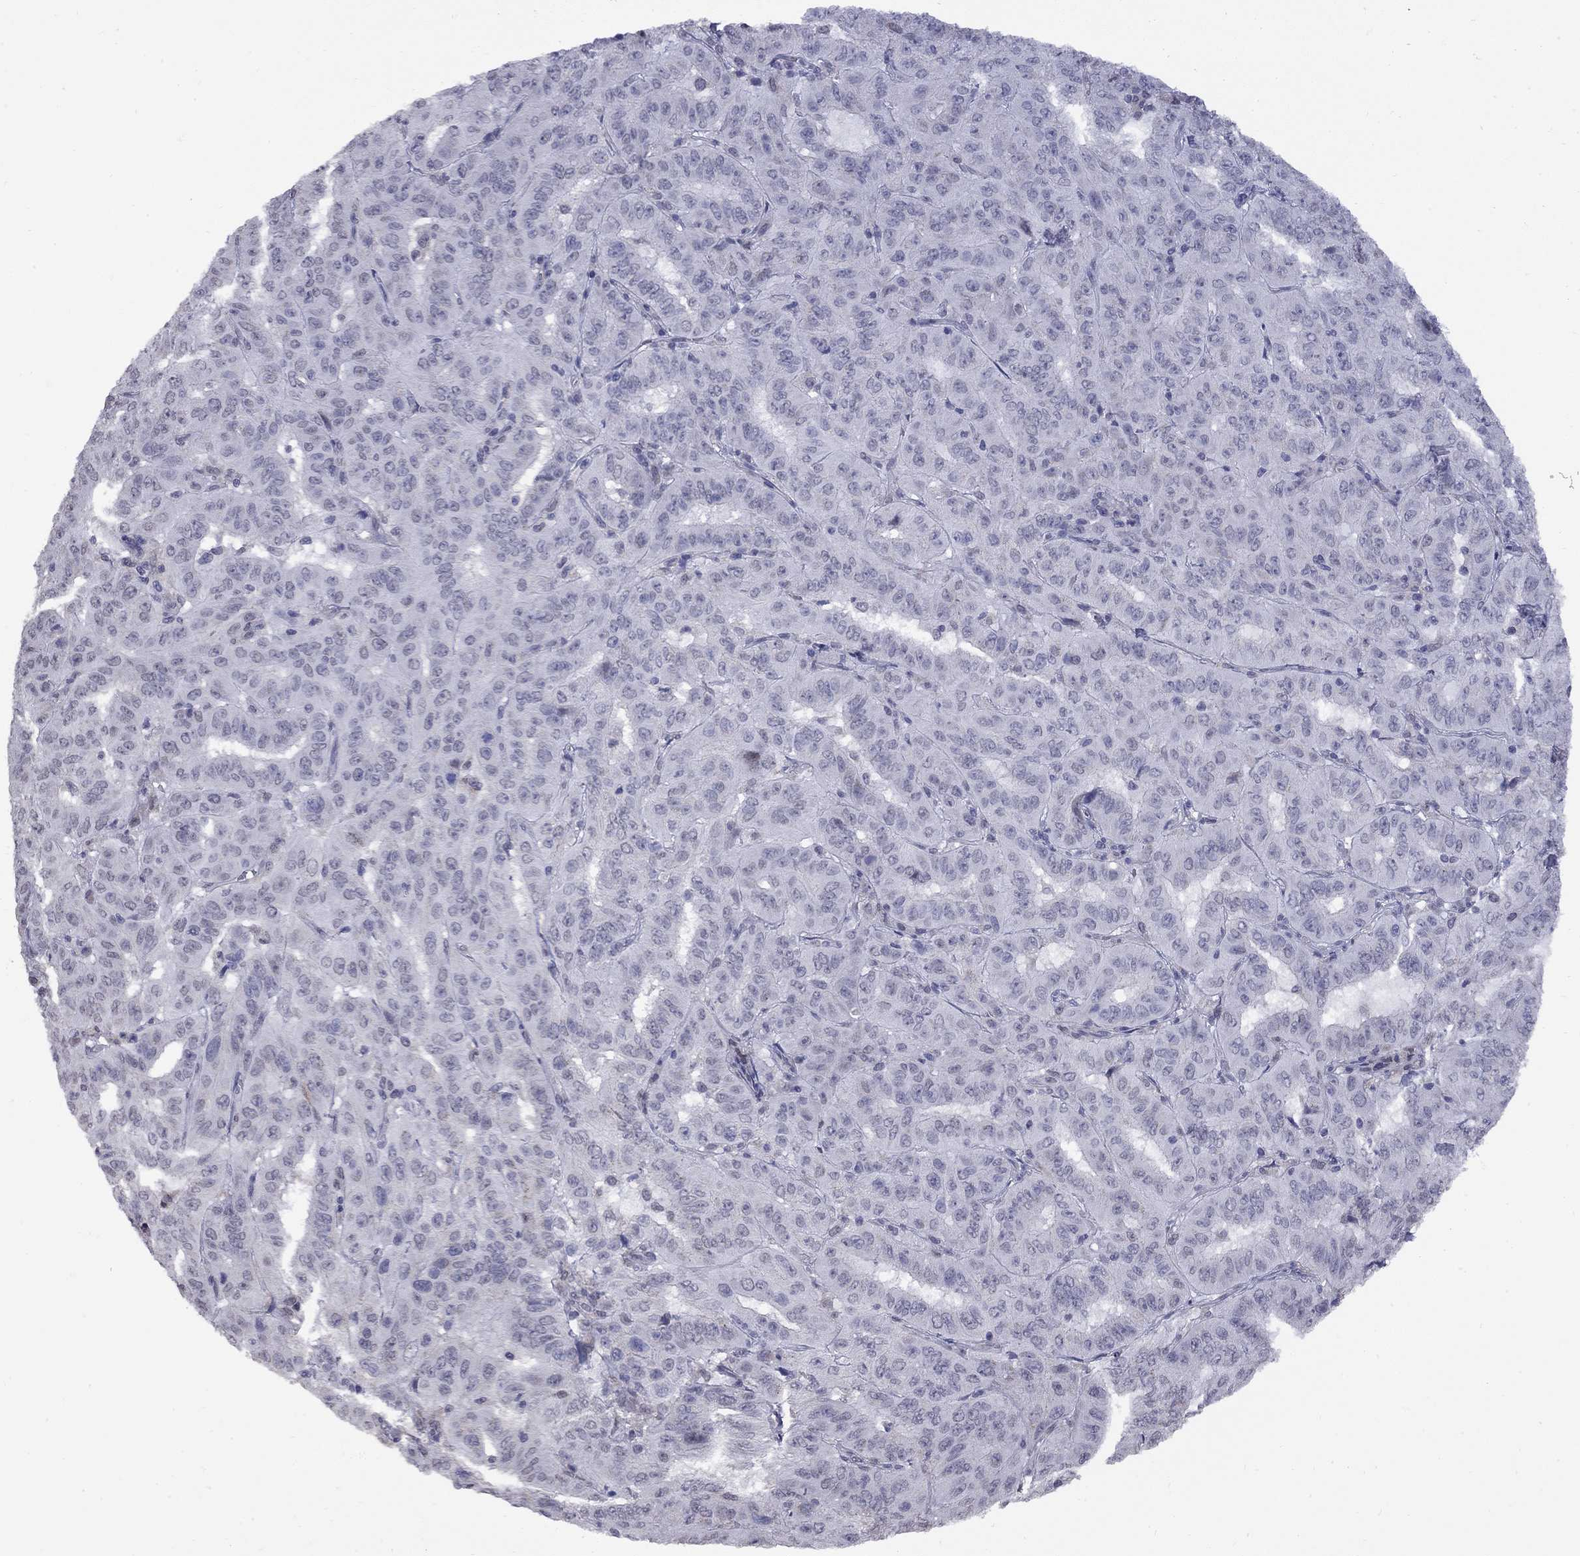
{"staining": {"intensity": "negative", "quantity": "none", "location": "none"}, "tissue": "pancreatic cancer", "cell_type": "Tumor cells", "image_type": "cancer", "snomed": [{"axis": "morphology", "description": "Adenocarcinoma, NOS"}, {"axis": "topography", "description": "Pancreas"}], "caption": "The immunohistochemistry micrograph has no significant expression in tumor cells of pancreatic adenocarcinoma tissue.", "gene": "HTR4", "patient": {"sex": "male", "age": 63}}